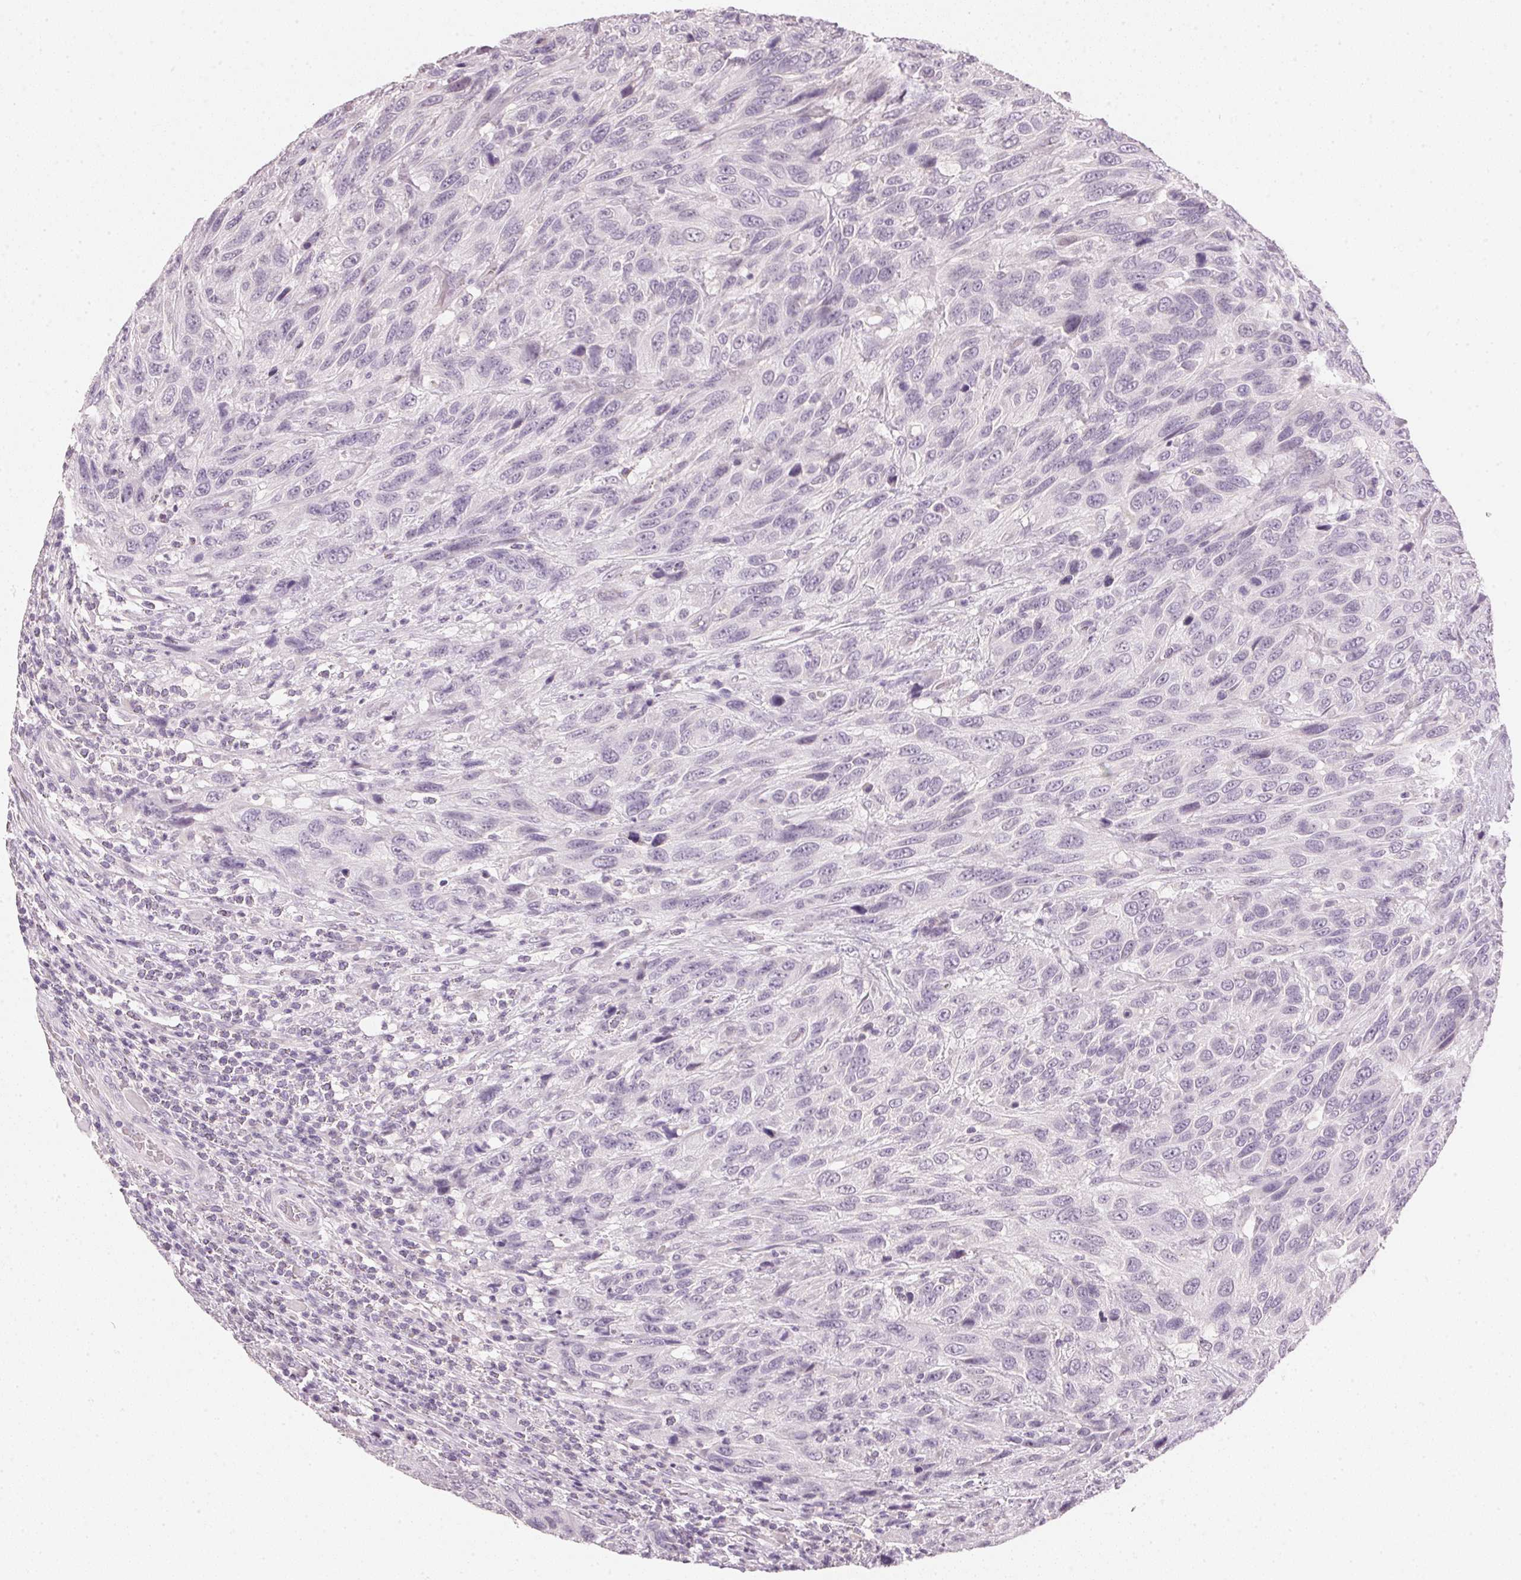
{"staining": {"intensity": "negative", "quantity": "none", "location": "none"}, "tissue": "urothelial cancer", "cell_type": "Tumor cells", "image_type": "cancer", "snomed": [{"axis": "morphology", "description": "Urothelial carcinoma, High grade"}, {"axis": "topography", "description": "Urinary bladder"}], "caption": "Protein analysis of urothelial carcinoma (high-grade) reveals no significant expression in tumor cells.", "gene": "IGFBP1", "patient": {"sex": "female", "age": 70}}